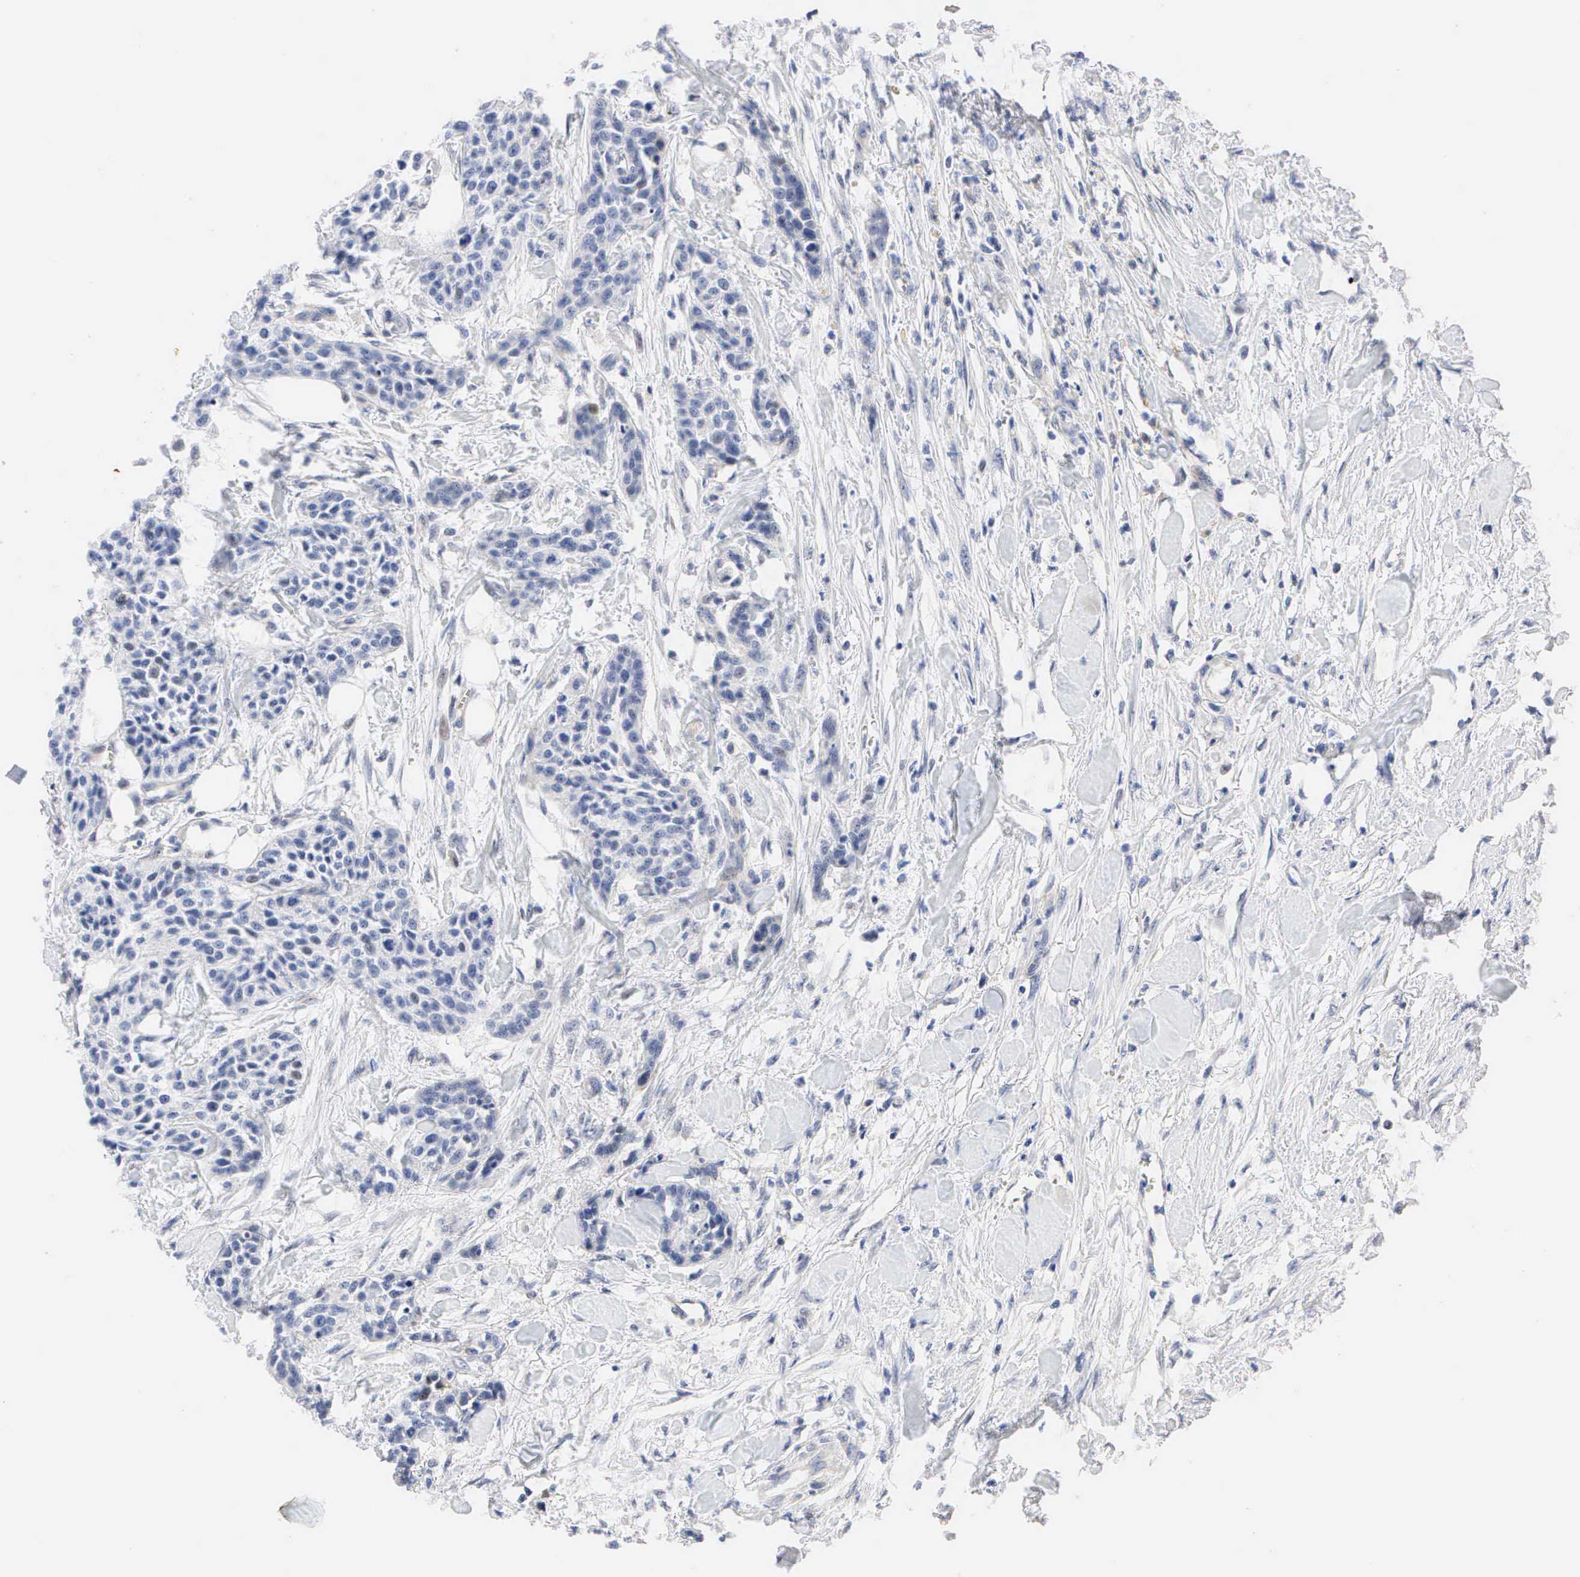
{"staining": {"intensity": "weak", "quantity": "<25%", "location": "nuclear"}, "tissue": "urothelial cancer", "cell_type": "Tumor cells", "image_type": "cancer", "snomed": [{"axis": "morphology", "description": "Urothelial carcinoma, High grade"}, {"axis": "topography", "description": "Urinary bladder"}], "caption": "IHC micrograph of neoplastic tissue: human urothelial cancer stained with DAB (3,3'-diaminobenzidine) shows no significant protein expression in tumor cells.", "gene": "PGR", "patient": {"sex": "male", "age": 56}}